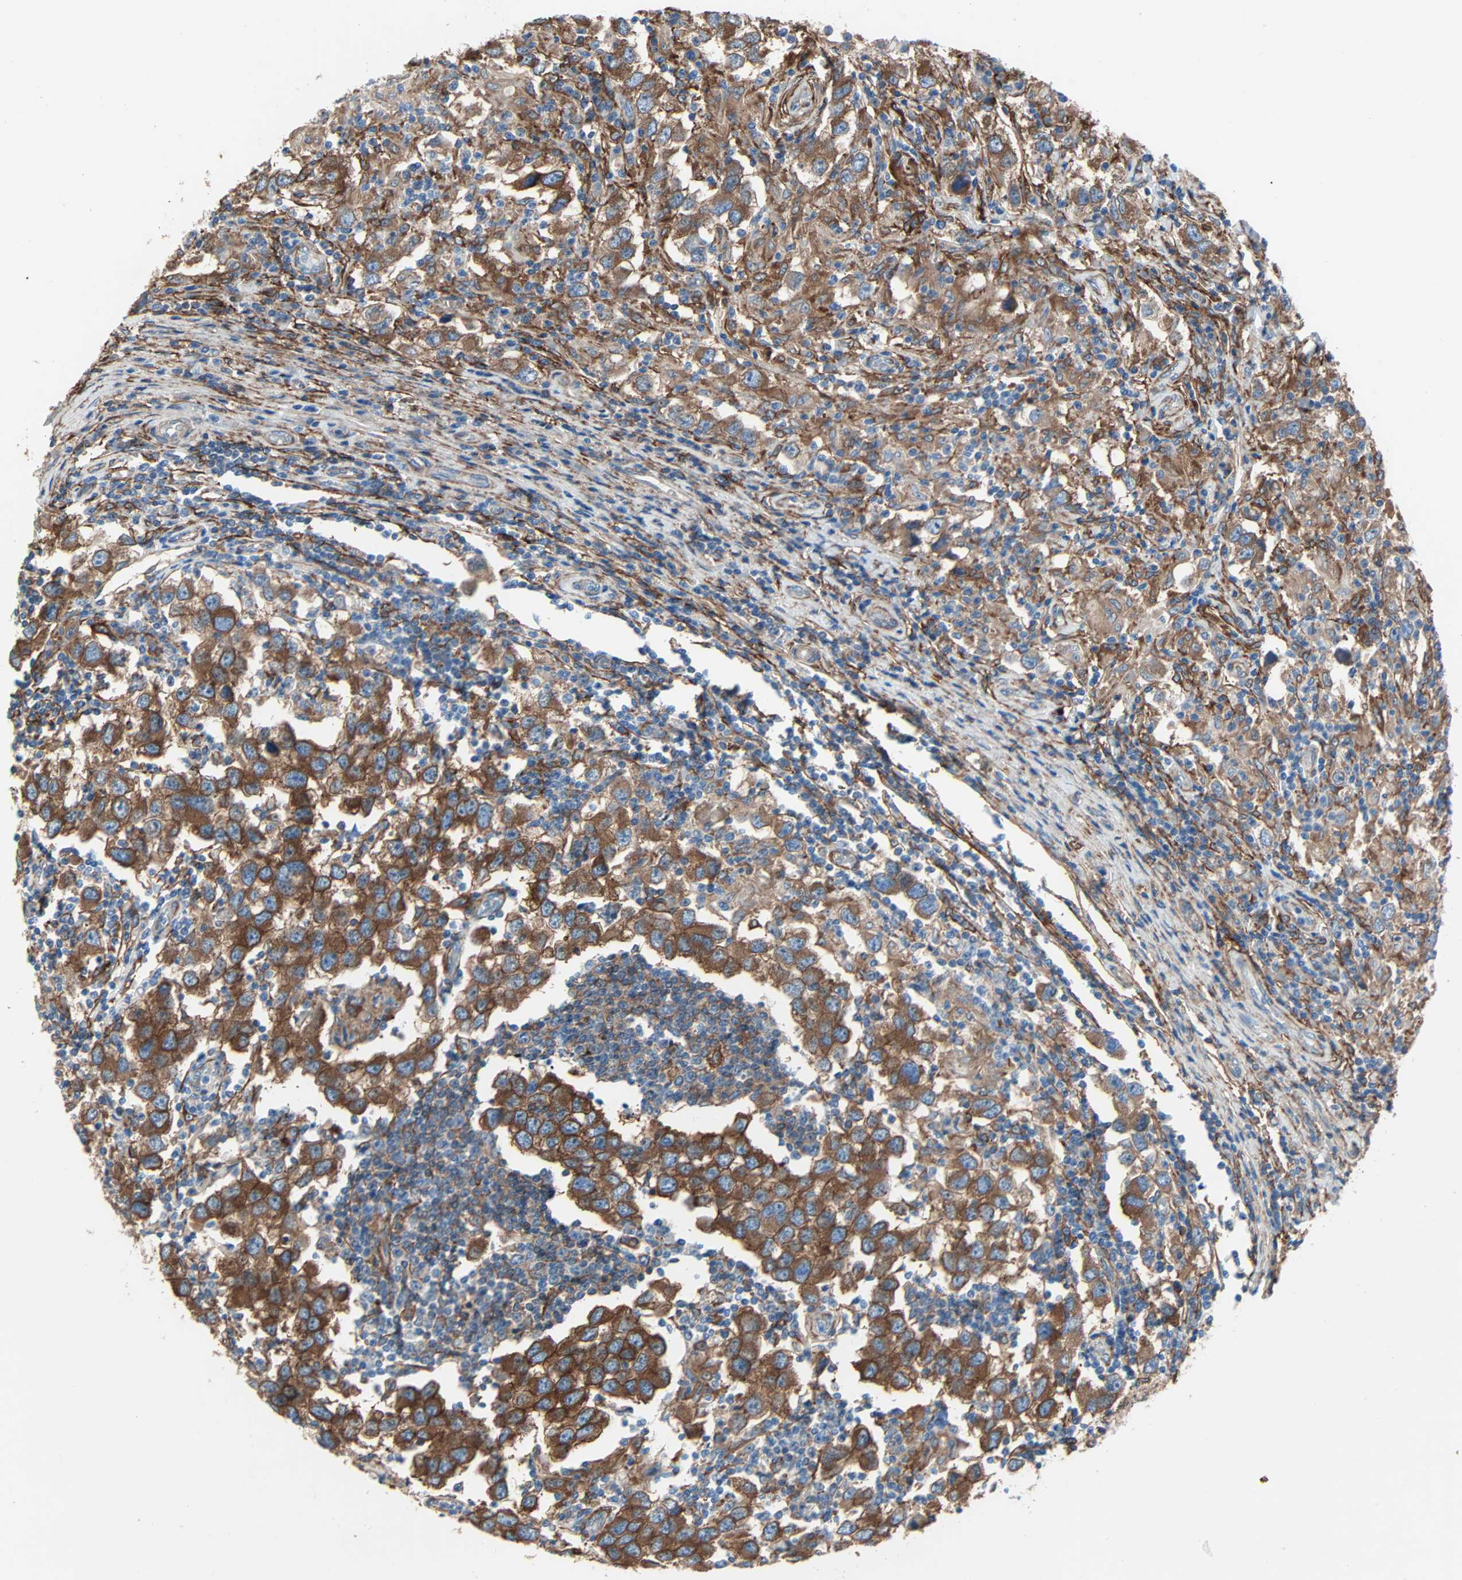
{"staining": {"intensity": "strong", "quantity": ">75%", "location": "cytoplasmic/membranous"}, "tissue": "testis cancer", "cell_type": "Tumor cells", "image_type": "cancer", "snomed": [{"axis": "morphology", "description": "Carcinoma, Embryonal, NOS"}, {"axis": "topography", "description": "Testis"}], "caption": "This is an image of immunohistochemistry (IHC) staining of testis embryonal carcinoma, which shows strong staining in the cytoplasmic/membranous of tumor cells.", "gene": "EPB41L2", "patient": {"sex": "male", "age": 21}}